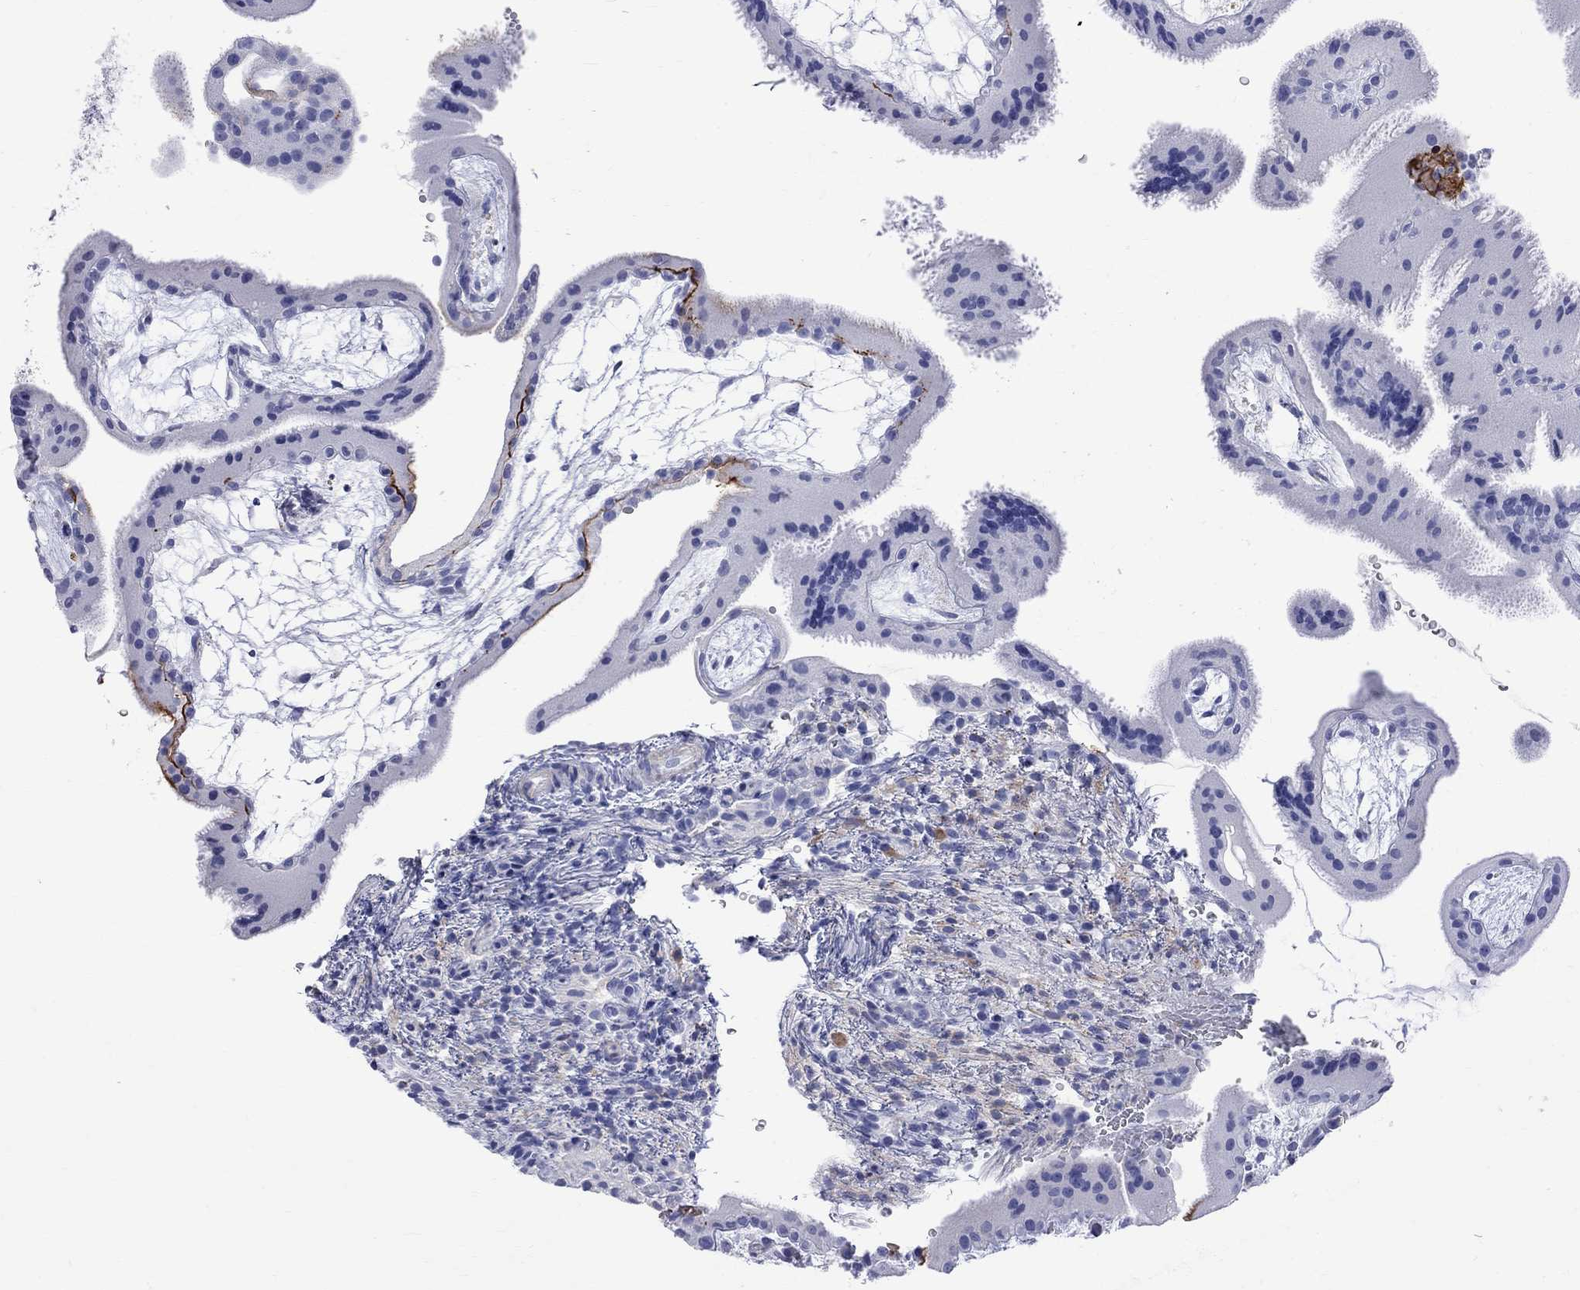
{"staining": {"intensity": "negative", "quantity": "none", "location": "none"}, "tissue": "placenta", "cell_type": "Decidual cells", "image_type": "normal", "snomed": [{"axis": "morphology", "description": "Normal tissue, NOS"}, {"axis": "topography", "description": "Placenta"}], "caption": "Protein analysis of normal placenta reveals no significant positivity in decidual cells. The staining was performed using DAB (3,3'-diaminobenzidine) to visualize the protein expression in brown, while the nuclei were stained in blue with hematoxylin (Magnification: 20x).", "gene": "S100A3", "patient": {"sex": "female", "age": 19}}